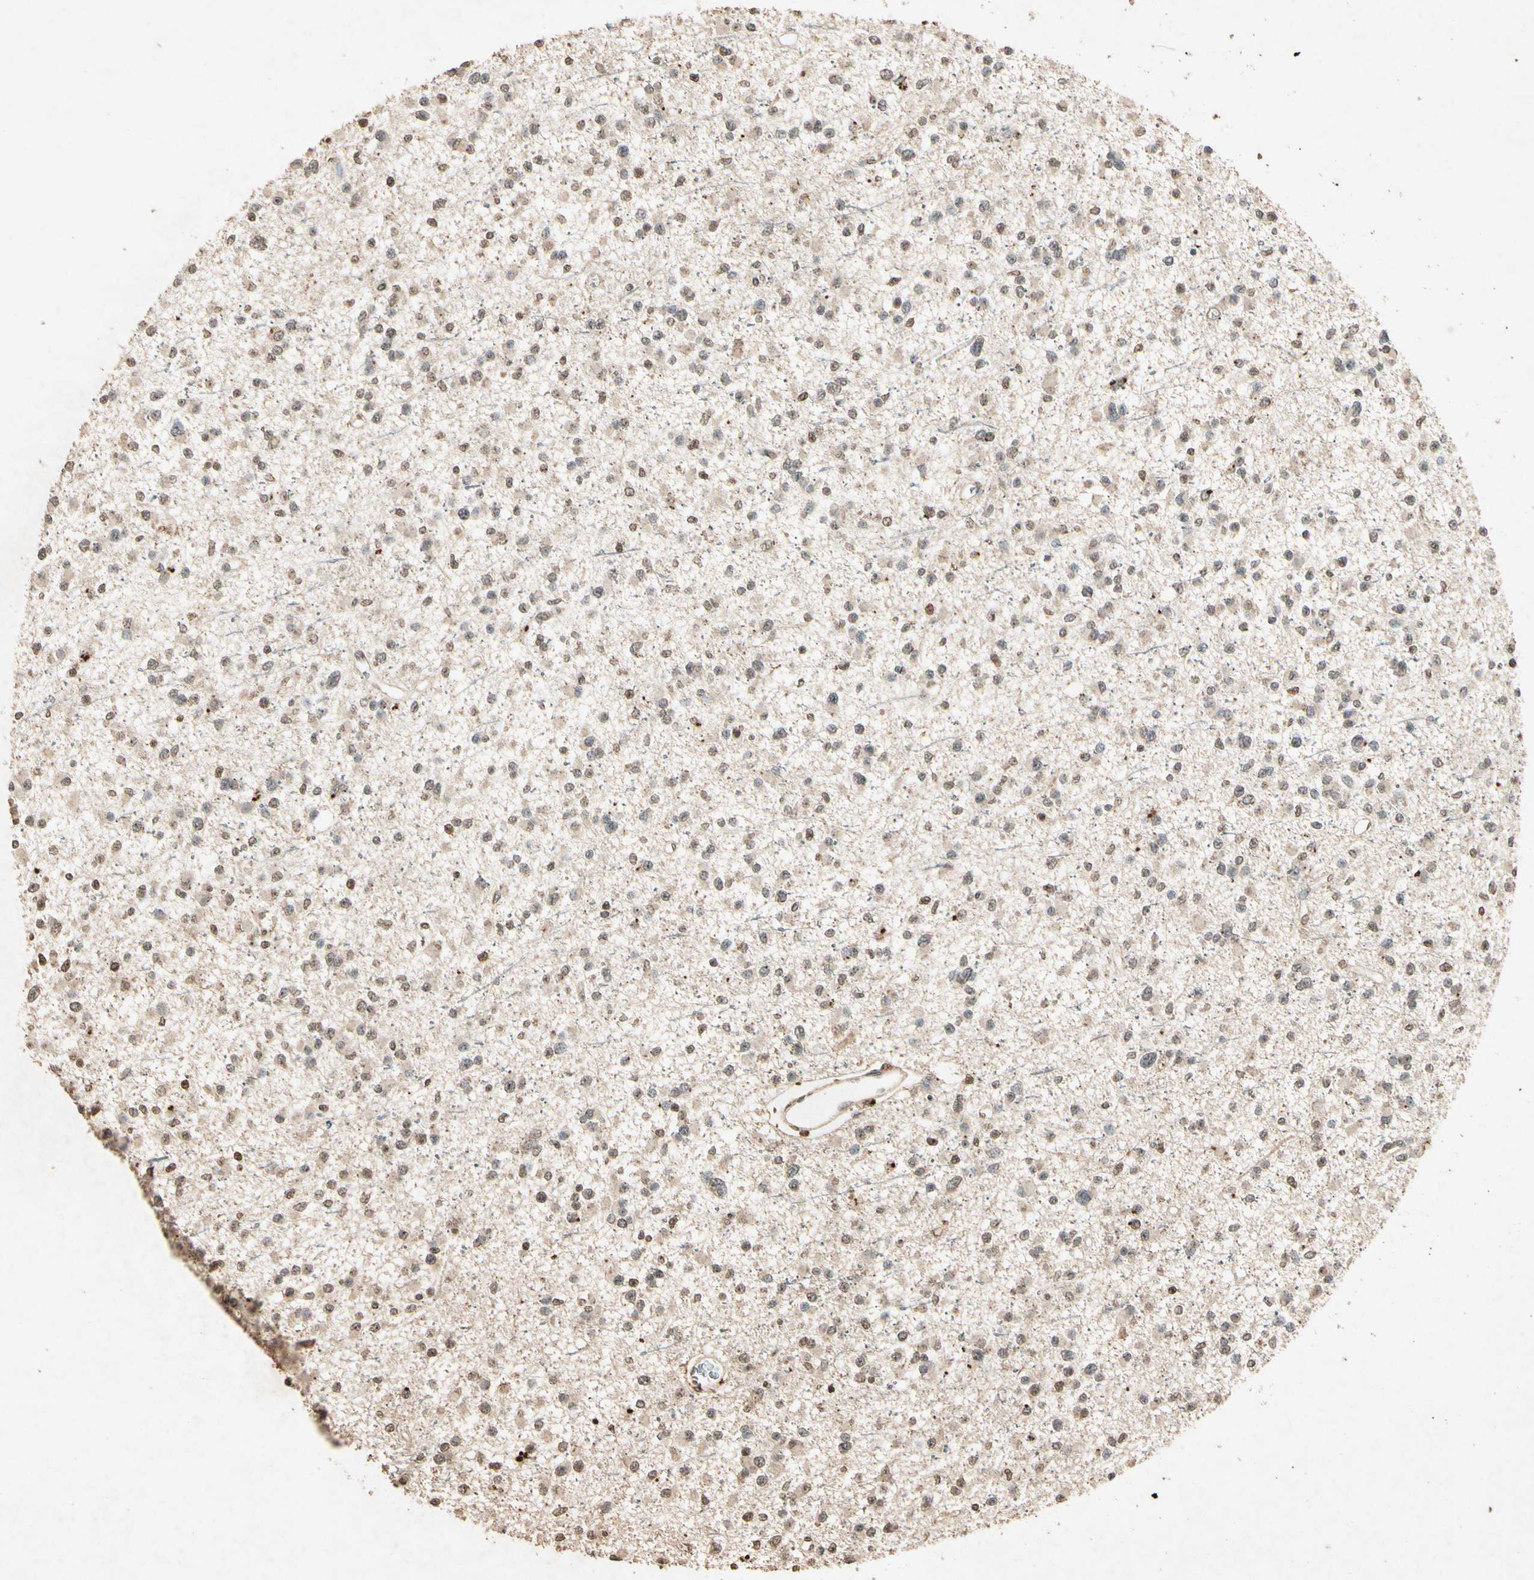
{"staining": {"intensity": "weak", "quantity": ">75%", "location": "cytoplasmic/membranous"}, "tissue": "glioma", "cell_type": "Tumor cells", "image_type": "cancer", "snomed": [{"axis": "morphology", "description": "Glioma, malignant, Low grade"}, {"axis": "topography", "description": "Brain"}], "caption": "Malignant glioma (low-grade) tissue shows weak cytoplasmic/membranous expression in approximately >75% of tumor cells, visualized by immunohistochemistry. (Stains: DAB (3,3'-diaminobenzidine) in brown, nuclei in blue, Microscopy: brightfield microscopy at high magnification).", "gene": "GC", "patient": {"sex": "female", "age": 22}}